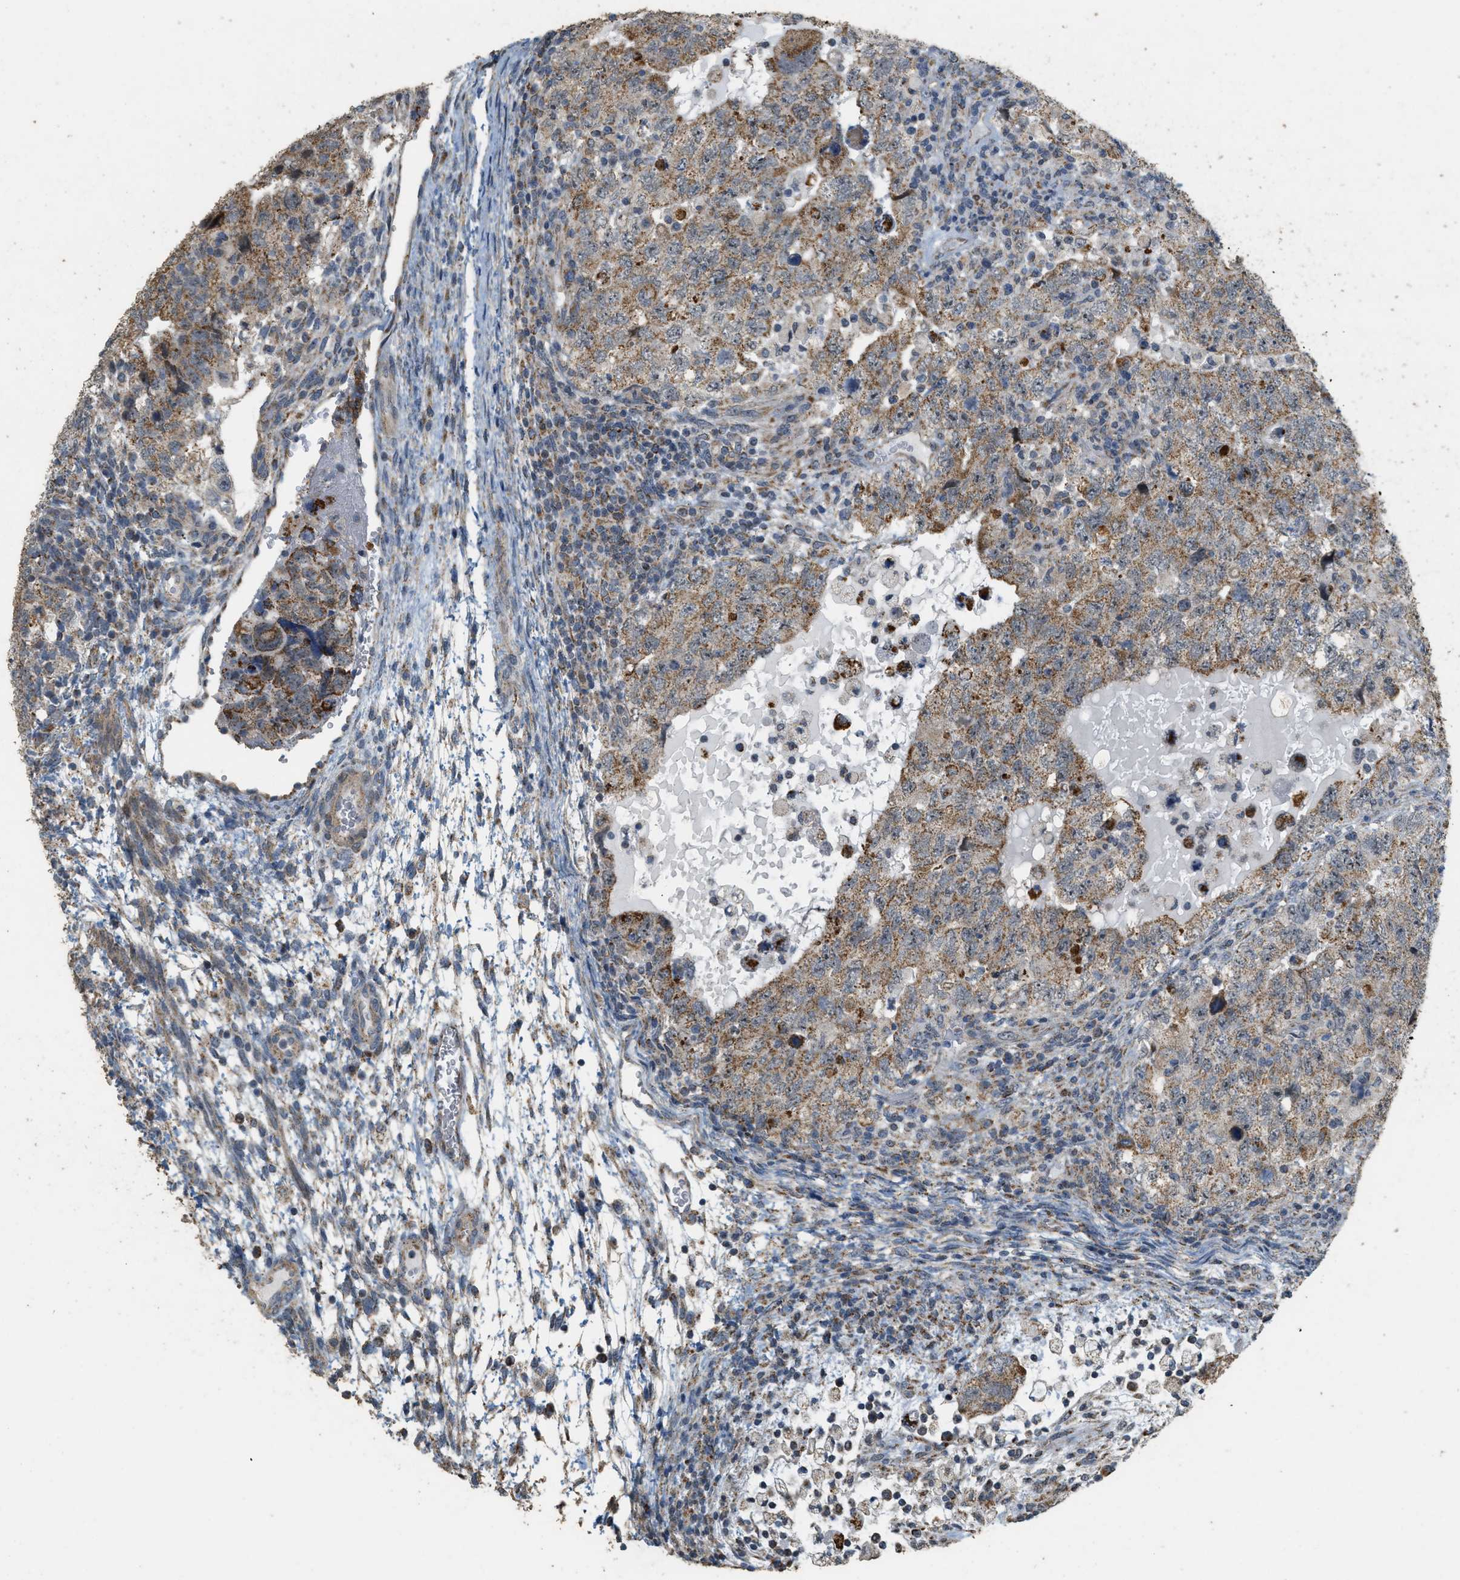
{"staining": {"intensity": "moderate", "quantity": ">75%", "location": "cytoplasmic/membranous"}, "tissue": "testis cancer", "cell_type": "Tumor cells", "image_type": "cancer", "snomed": [{"axis": "morphology", "description": "Carcinoma, Embryonal, NOS"}, {"axis": "topography", "description": "Testis"}], "caption": "Immunohistochemical staining of embryonal carcinoma (testis) reveals medium levels of moderate cytoplasmic/membranous staining in about >75% of tumor cells.", "gene": "KCNA4", "patient": {"sex": "male", "age": 36}}